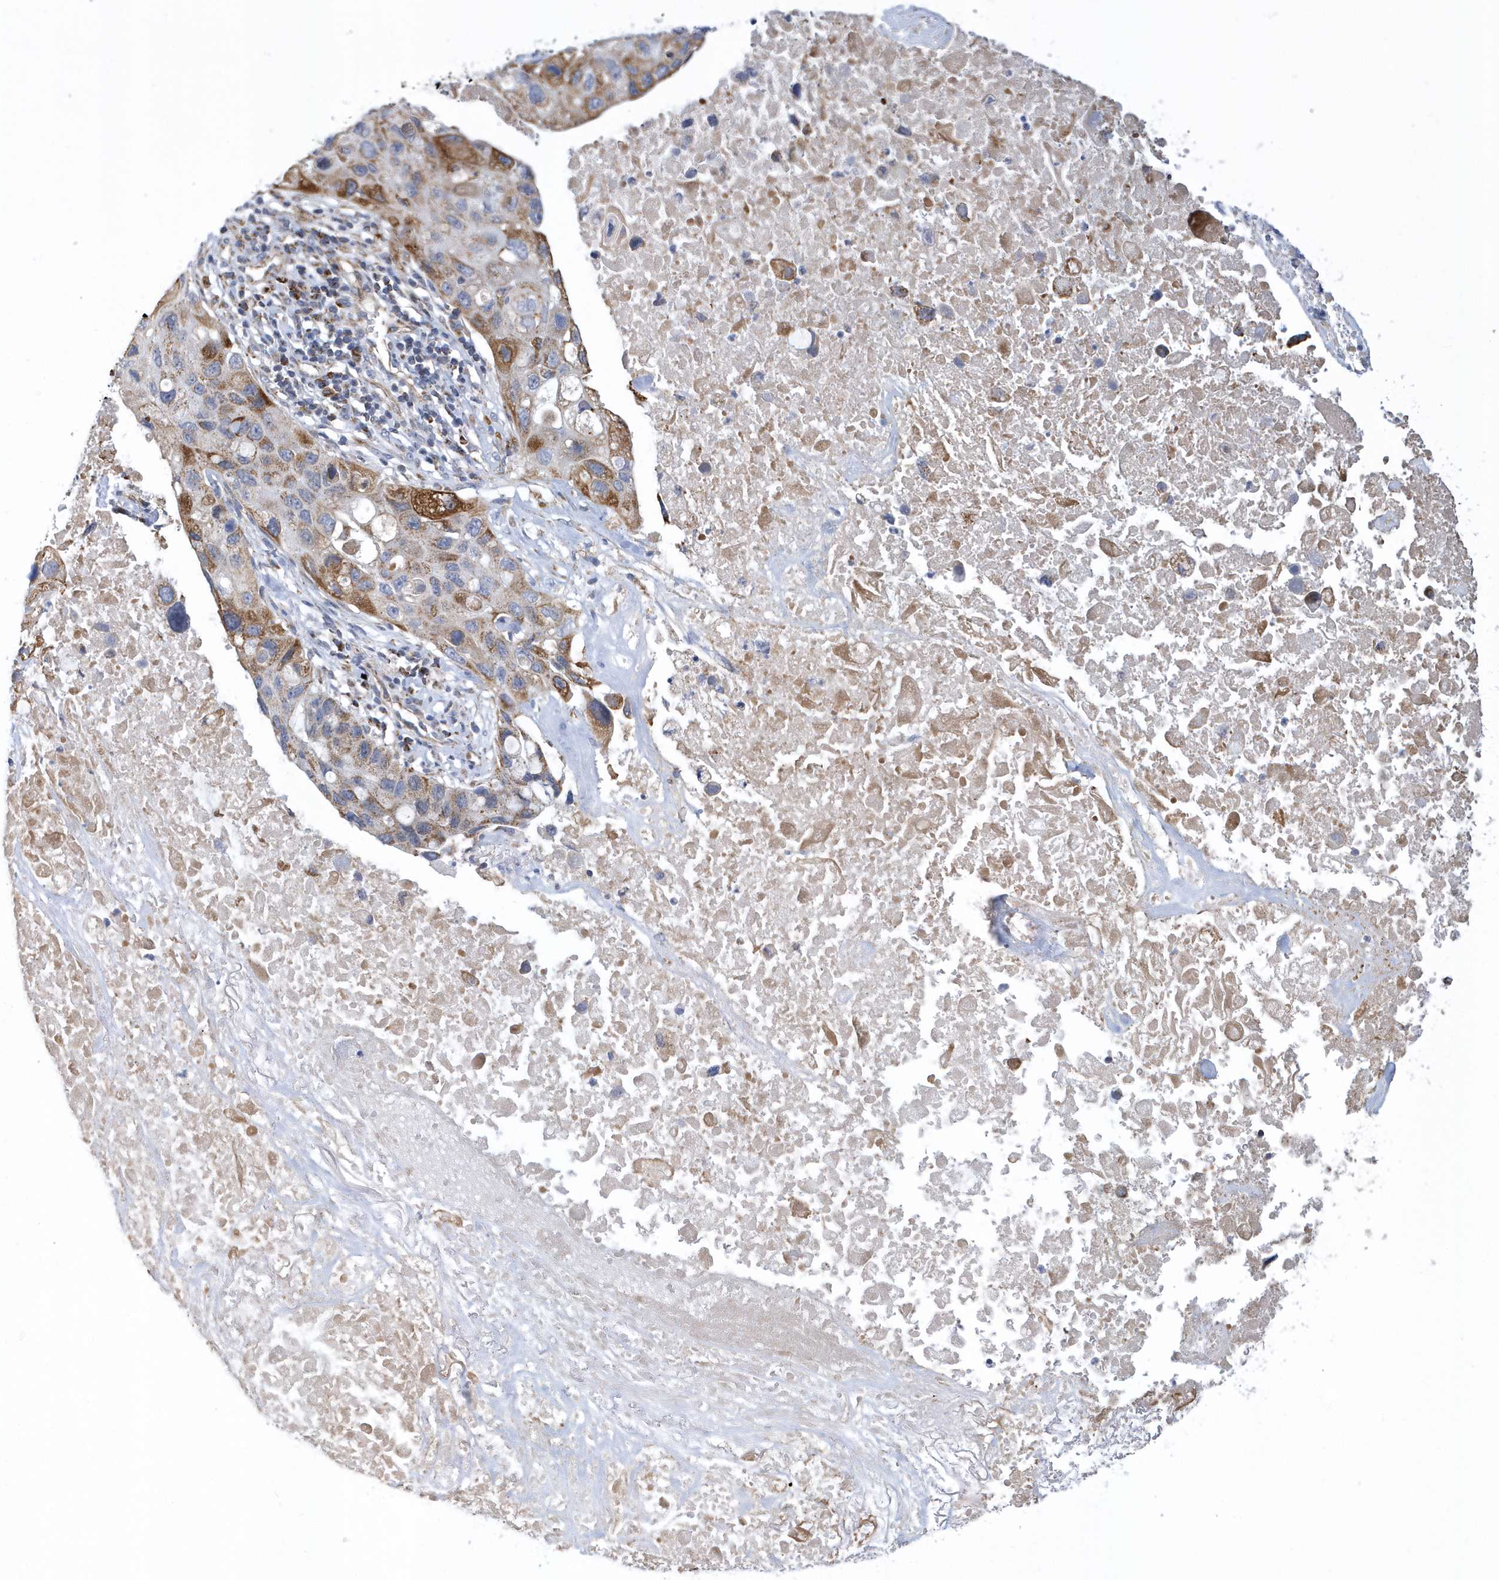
{"staining": {"intensity": "moderate", "quantity": ">75%", "location": "cytoplasmic/membranous"}, "tissue": "lung cancer", "cell_type": "Tumor cells", "image_type": "cancer", "snomed": [{"axis": "morphology", "description": "Squamous cell carcinoma, NOS"}, {"axis": "topography", "description": "Lung"}], "caption": "Lung cancer (squamous cell carcinoma) tissue displays moderate cytoplasmic/membranous positivity in approximately >75% of tumor cells, visualized by immunohistochemistry.", "gene": "VWA5B2", "patient": {"sex": "female", "age": 73}}